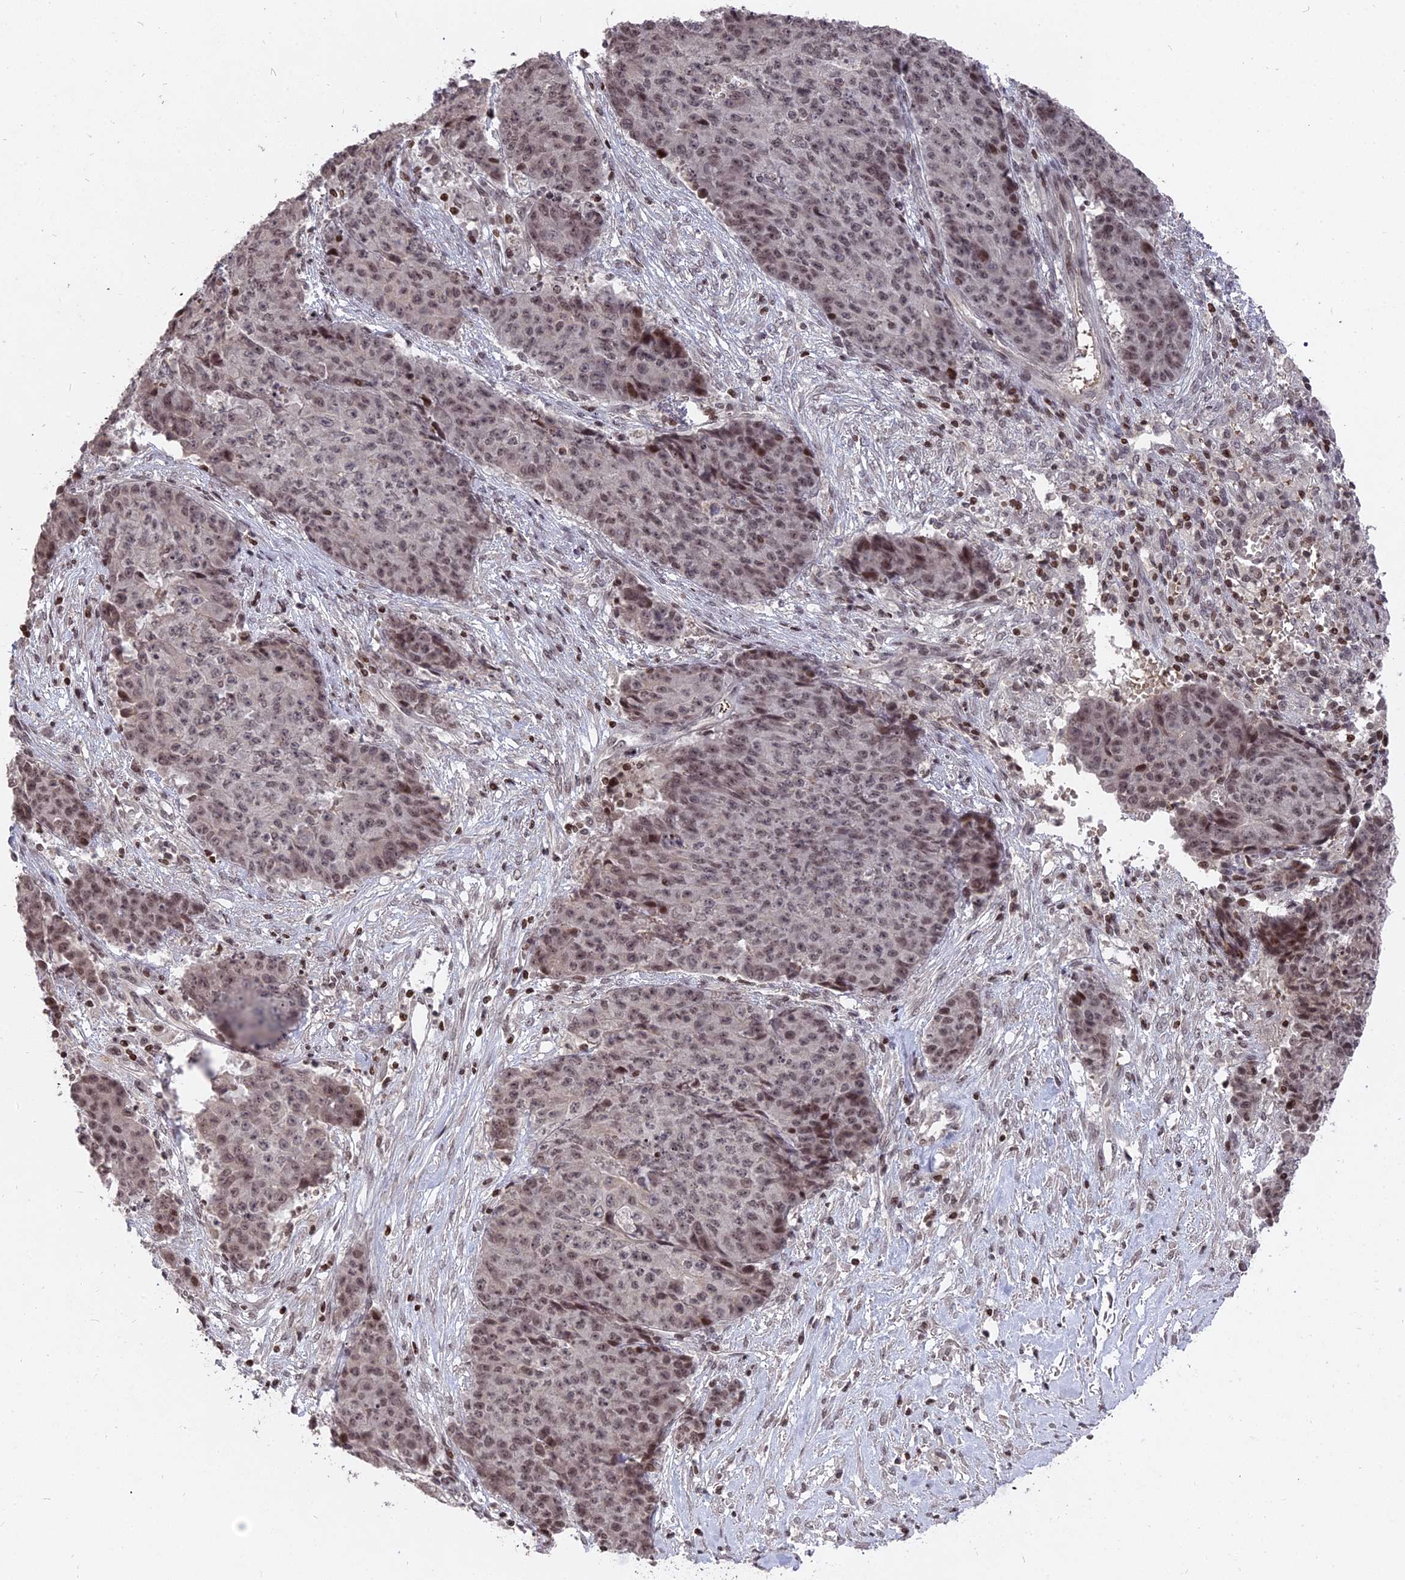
{"staining": {"intensity": "weak", "quantity": ">75%", "location": "nuclear"}, "tissue": "ovarian cancer", "cell_type": "Tumor cells", "image_type": "cancer", "snomed": [{"axis": "morphology", "description": "Carcinoma, endometroid"}, {"axis": "topography", "description": "Ovary"}], "caption": "High-magnification brightfield microscopy of endometroid carcinoma (ovarian) stained with DAB (brown) and counterstained with hematoxylin (blue). tumor cells exhibit weak nuclear positivity is present in approximately>75% of cells.", "gene": "NR1H3", "patient": {"sex": "female", "age": 42}}